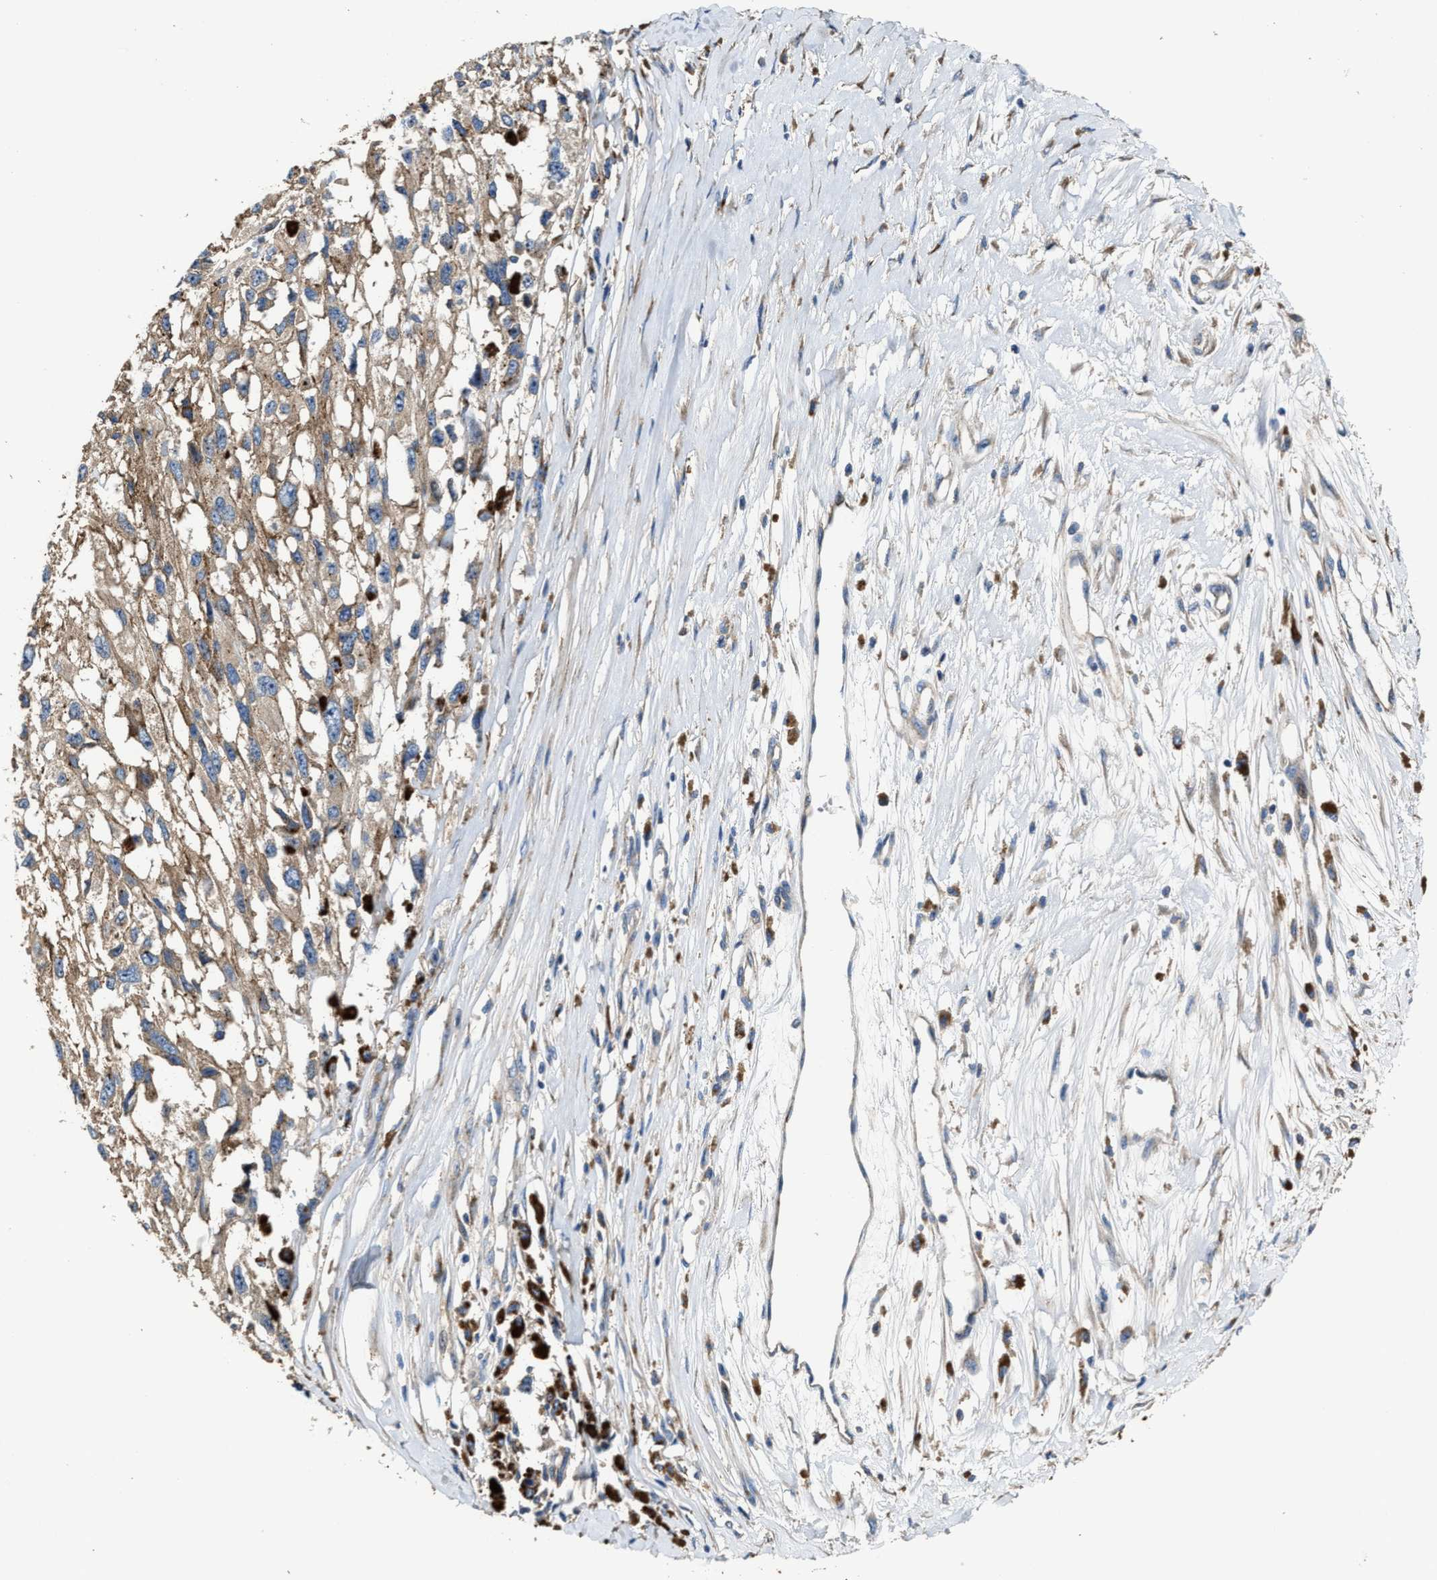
{"staining": {"intensity": "weak", "quantity": ">75%", "location": "cytoplasmic/membranous"}, "tissue": "melanoma", "cell_type": "Tumor cells", "image_type": "cancer", "snomed": [{"axis": "morphology", "description": "Malignant melanoma, Metastatic site"}, {"axis": "topography", "description": "Lymph node"}], "caption": "This is an image of immunohistochemistry staining of melanoma, which shows weak expression in the cytoplasmic/membranous of tumor cells.", "gene": "PTAR1", "patient": {"sex": "male", "age": 59}}